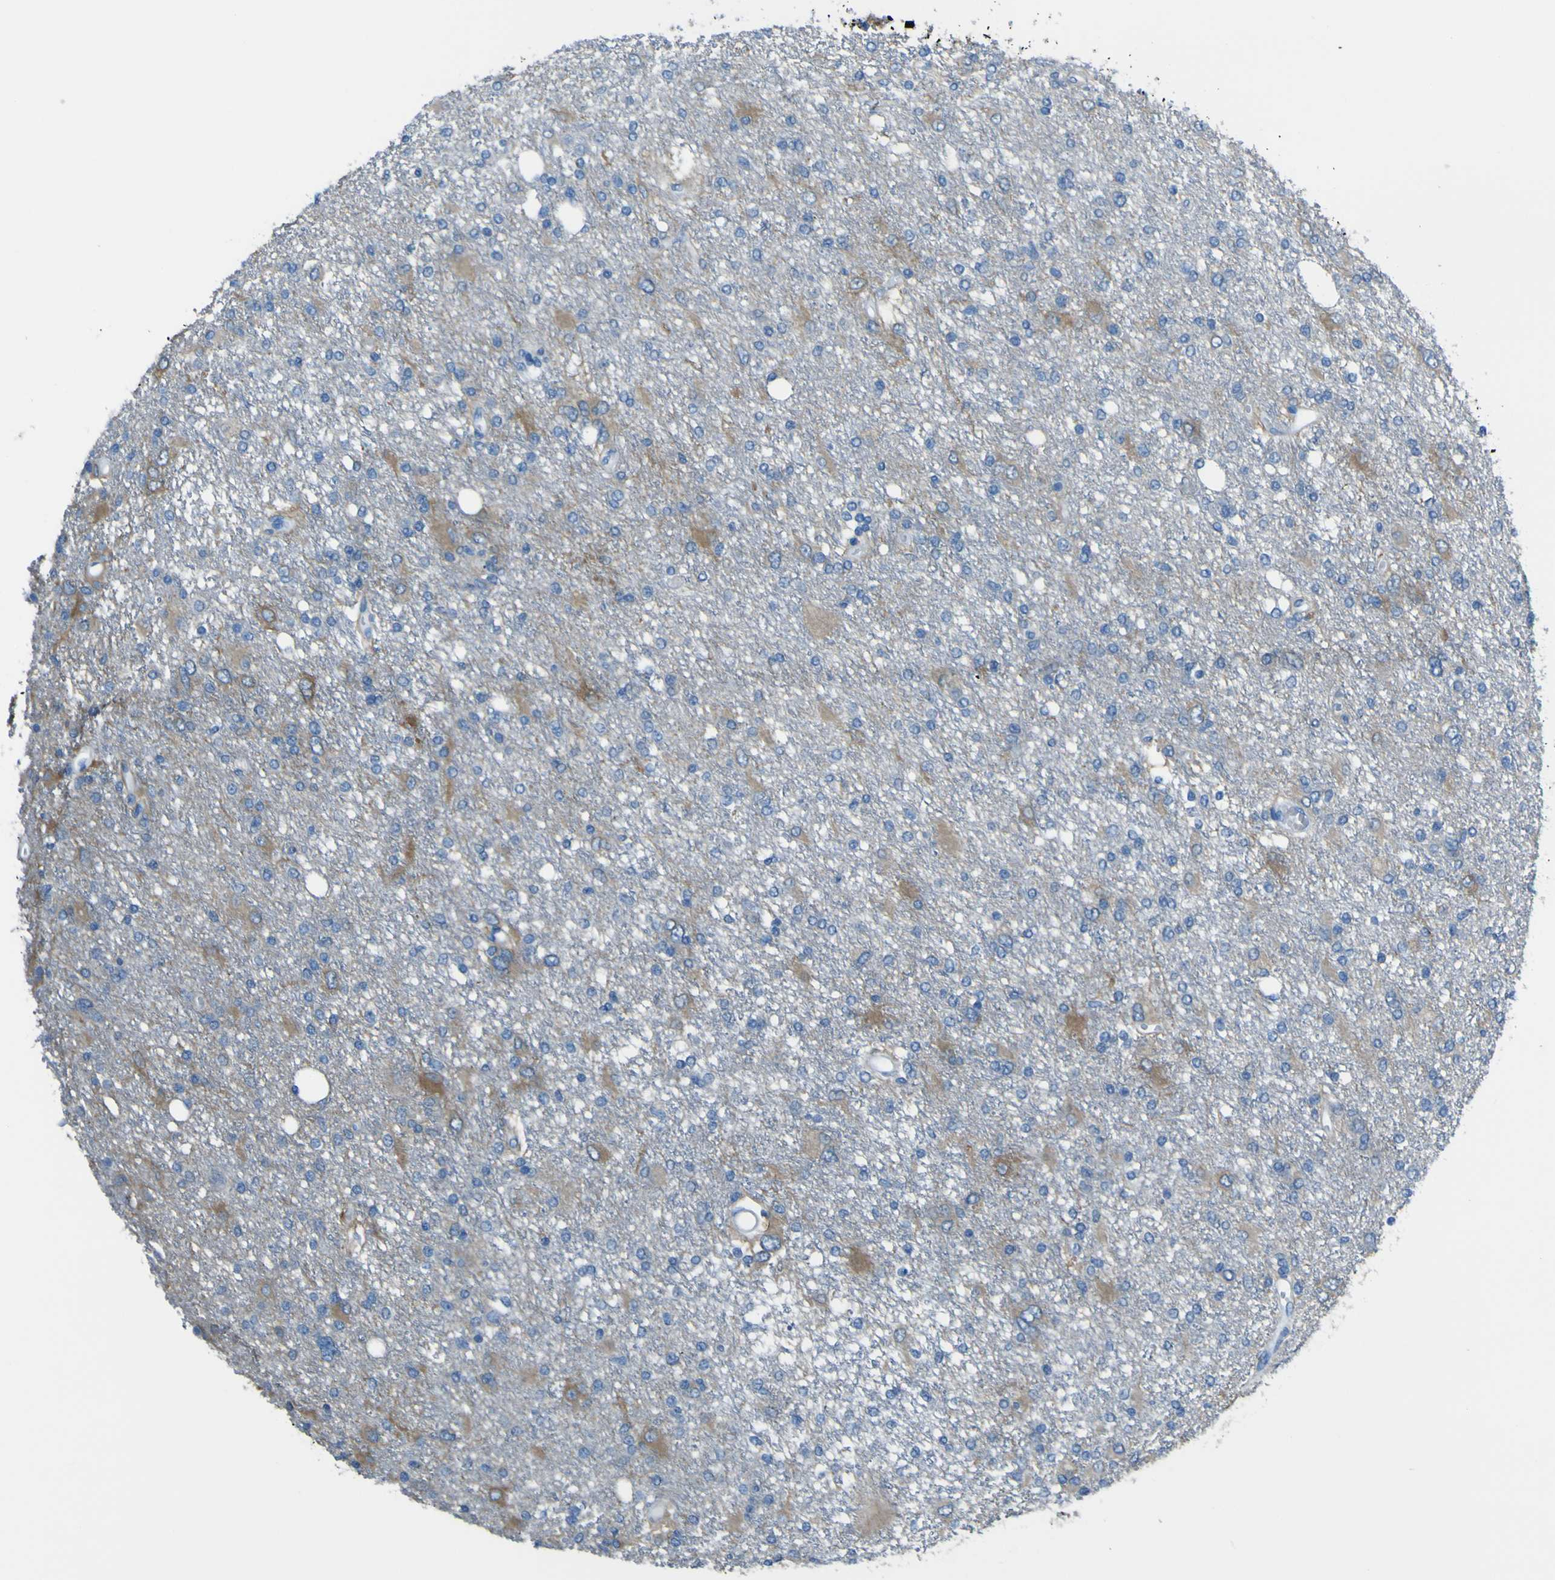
{"staining": {"intensity": "negative", "quantity": "none", "location": "none"}, "tissue": "glioma", "cell_type": "Tumor cells", "image_type": "cancer", "snomed": [{"axis": "morphology", "description": "Glioma, malignant, High grade"}, {"axis": "topography", "description": "Brain"}], "caption": "Immunohistochemistry (IHC) of human glioma demonstrates no expression in tumor cells. Nuclei are stained in blue.", "gene": "PHKG1", "patient": {"sex": "female", "age": 59}}